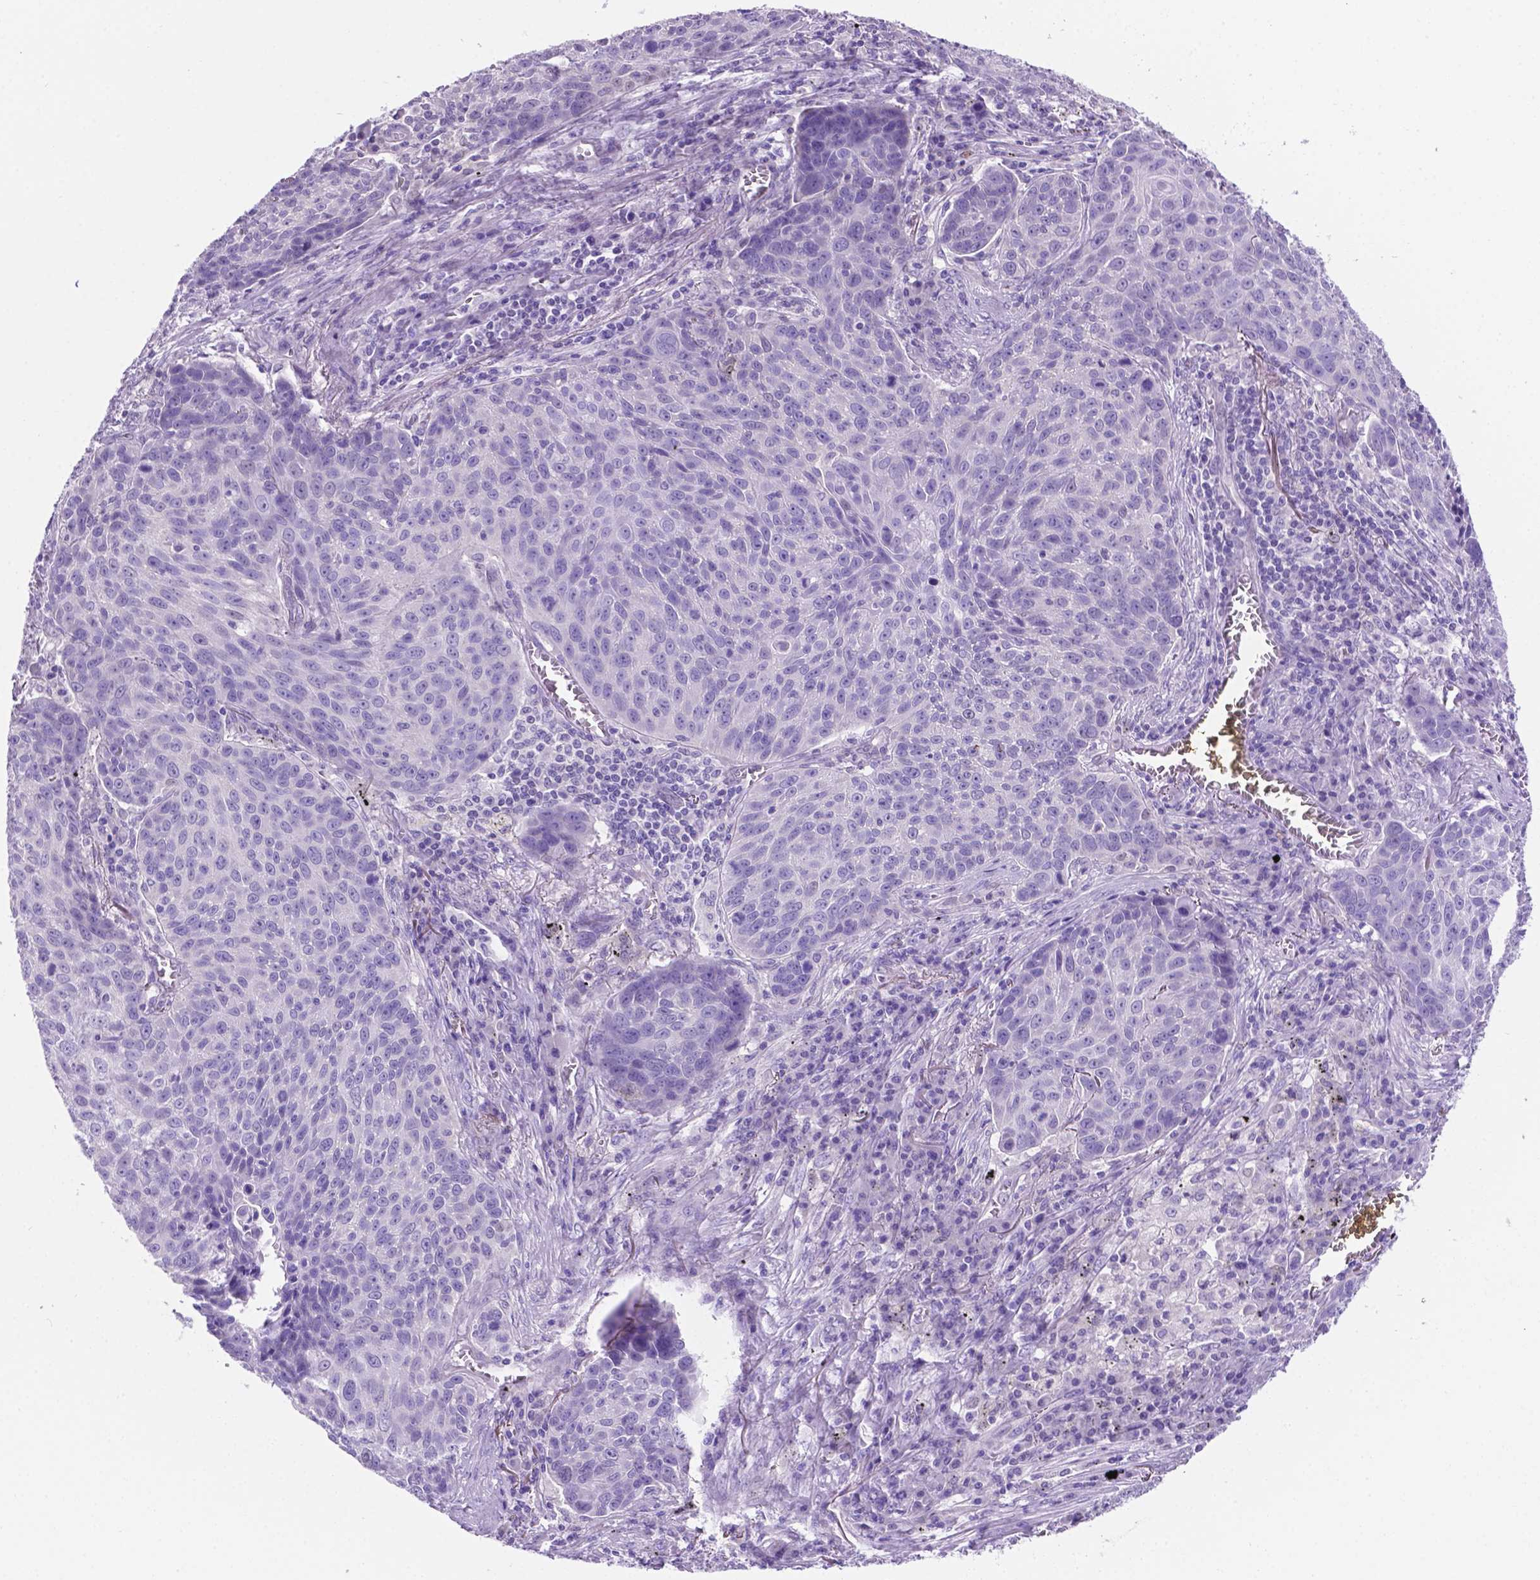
{"staining": {"intensity": "negative", "quantity": "none", "location": "none"}, "tissue": "lung cancer", "cell_type": "Tumor cells", "image_type": "cancer", "snomed": [{"axis": "morphology", "description": "Squamous cell carcinoma, NOS"}, {"axis": "topography", "description": "Lung"}], "caption": "Tumor cells show no significant staining in lung squamous cell carcinoma.", "gene": "TMEM210", "patient": {"sex": "male", "age": 78}}